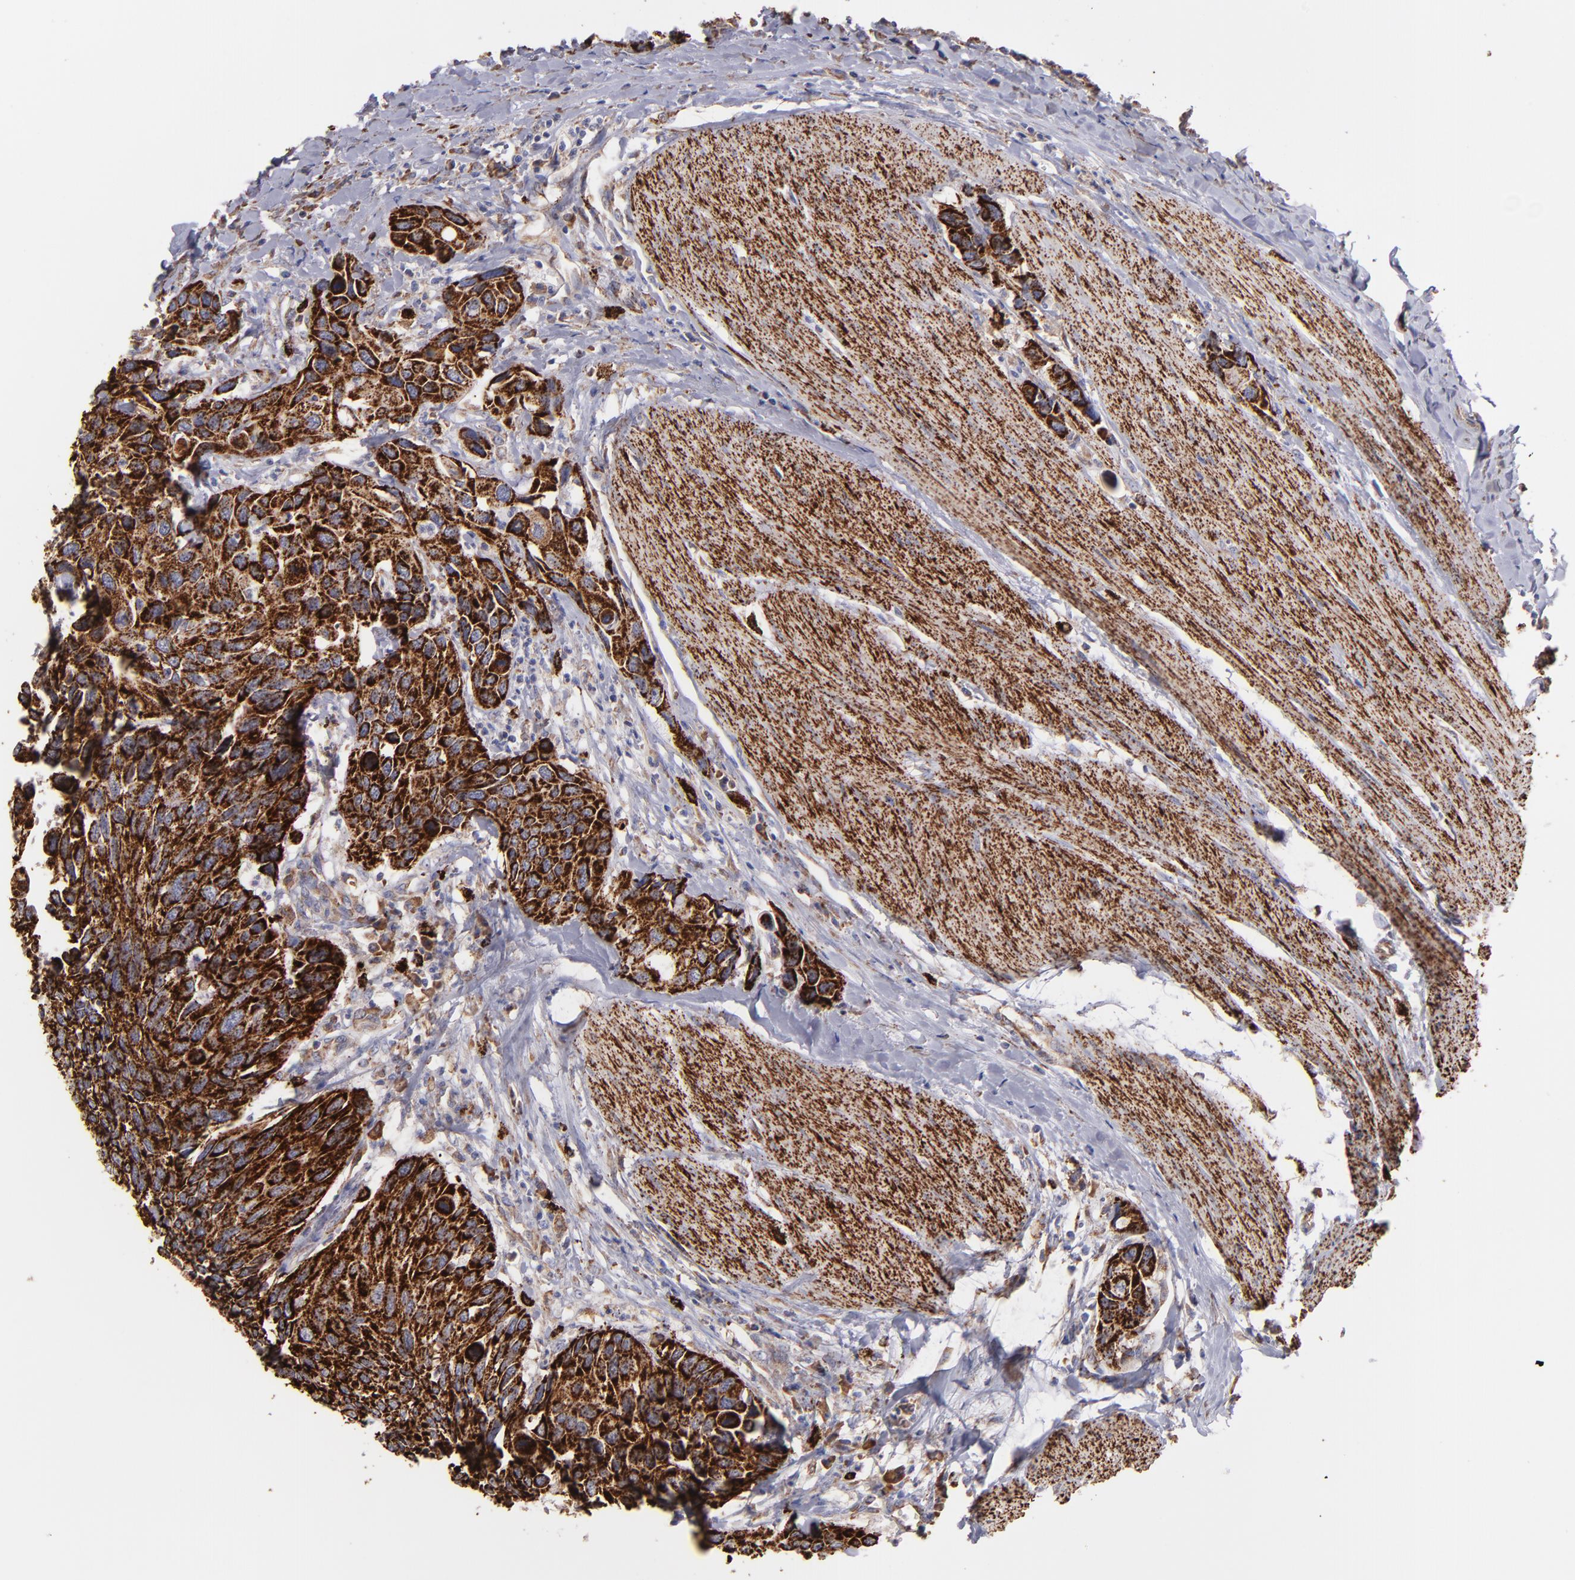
{"staining": {"intensity": "strong", "quantity": ">75%", "location": "cytoplasmic/membranous"}, "tissue": "urothelial cancer", "cell_type": "Tumor cells", "image_type": "cancer", "snomed": [{"axis": "morphology", "description": "Urothelial carcinoma, High grade"}, {"axis": "topography", "description": "Urinary bladder"}], "caption": "Tumor cells reveal strong cytoplasmic/membranous staining in about >75% of cells in high-grade urothelial carcinoma.", "gene": "MAOB", "patient": {"sex": "male", "age": 66}}